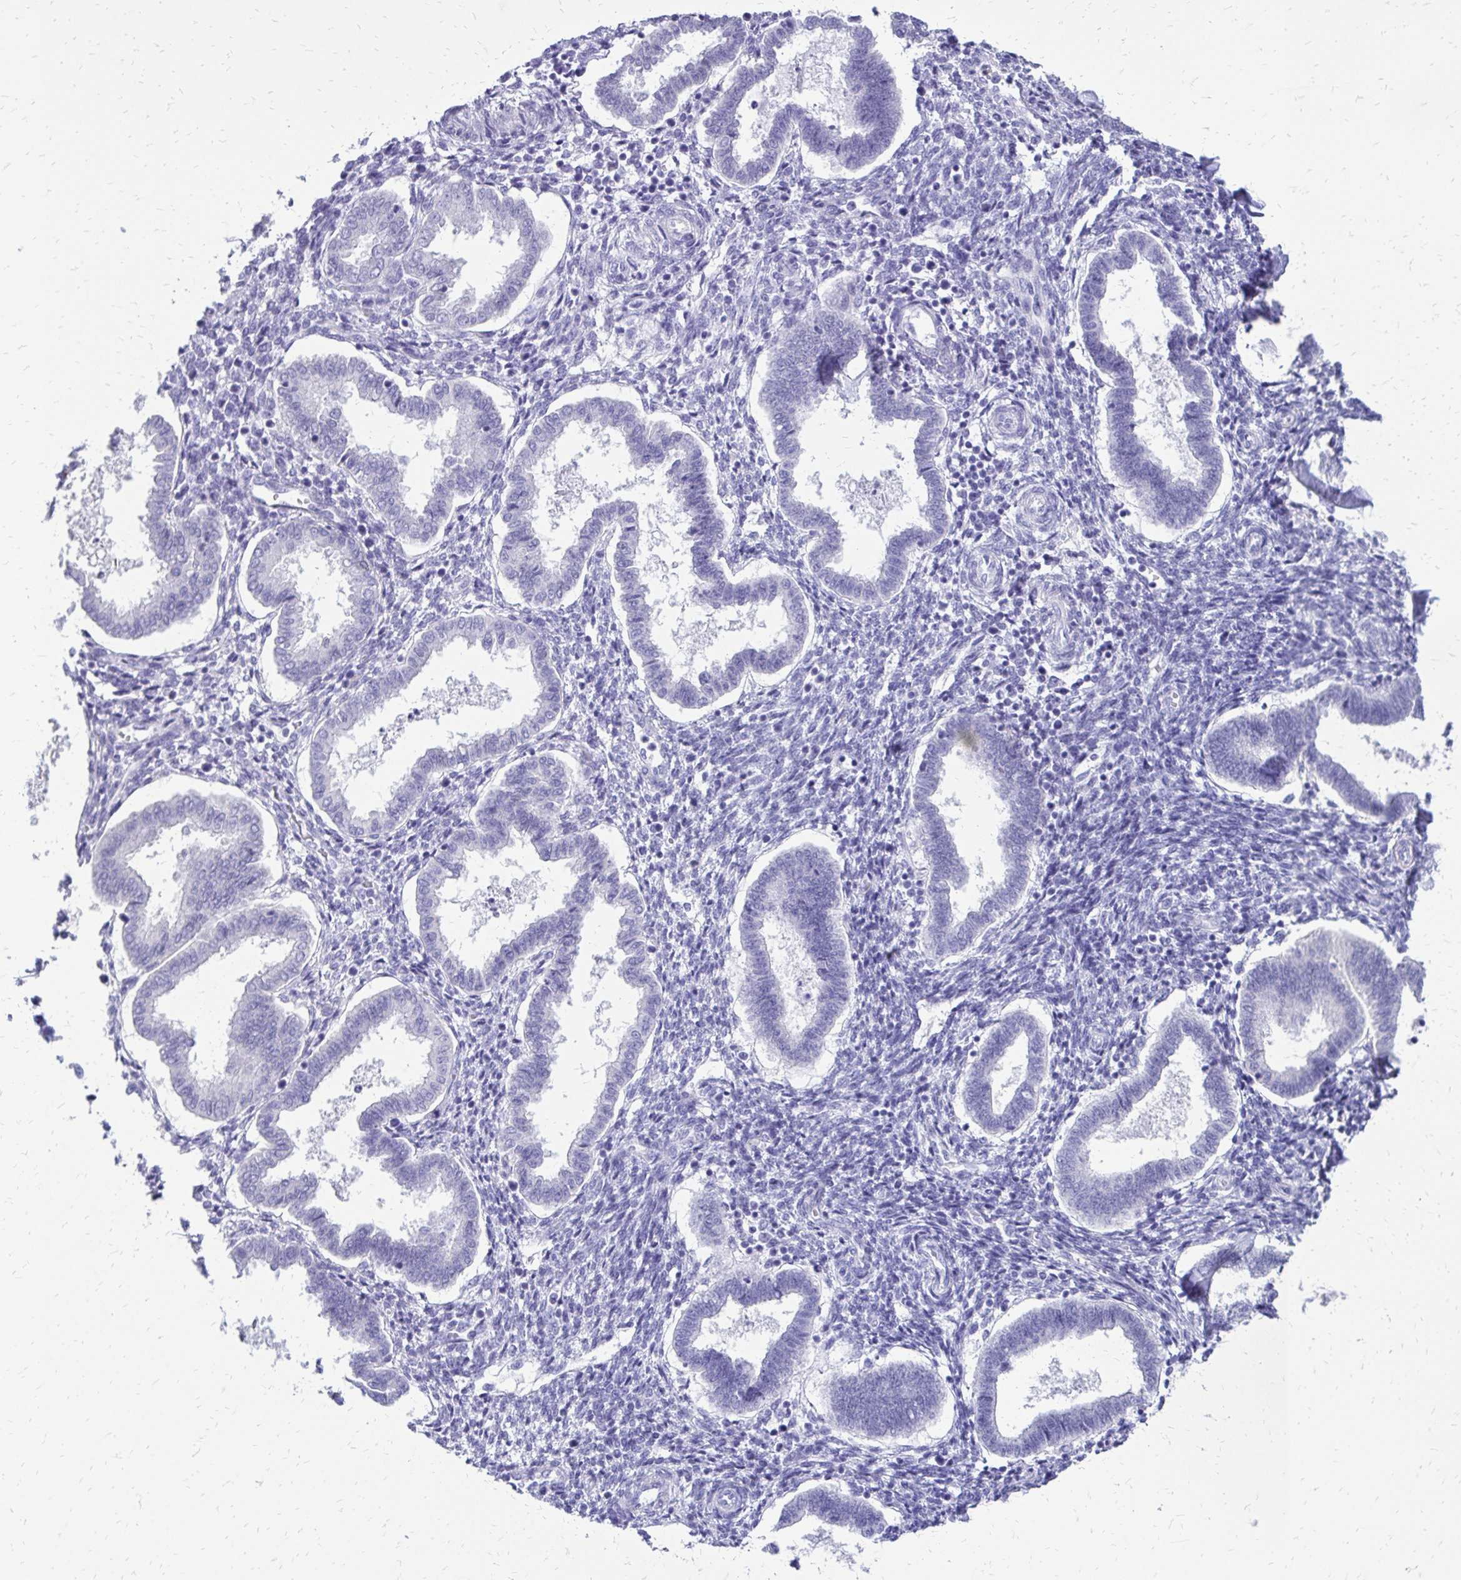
{"staining": {"intensity": "negative", "quantity": "none", "location": "none"}, "tissue": "endometrium", "cell_type": "Cells in endometrial stroma", "image_type": "normal", "snomed": [{"axis": "morphology", "description": "Normal tissue, NOS"}, {"axis": "topography", "description": "Endometrium"}], "caption": "The photomicrograph shows no staining of cells in endometrial stroma in normal endometrium. (Brightfield microscopy of DAB IHC at high magnification).", "gene": "SLC32A1", "patient": {"sex": "female", "age": 24}}